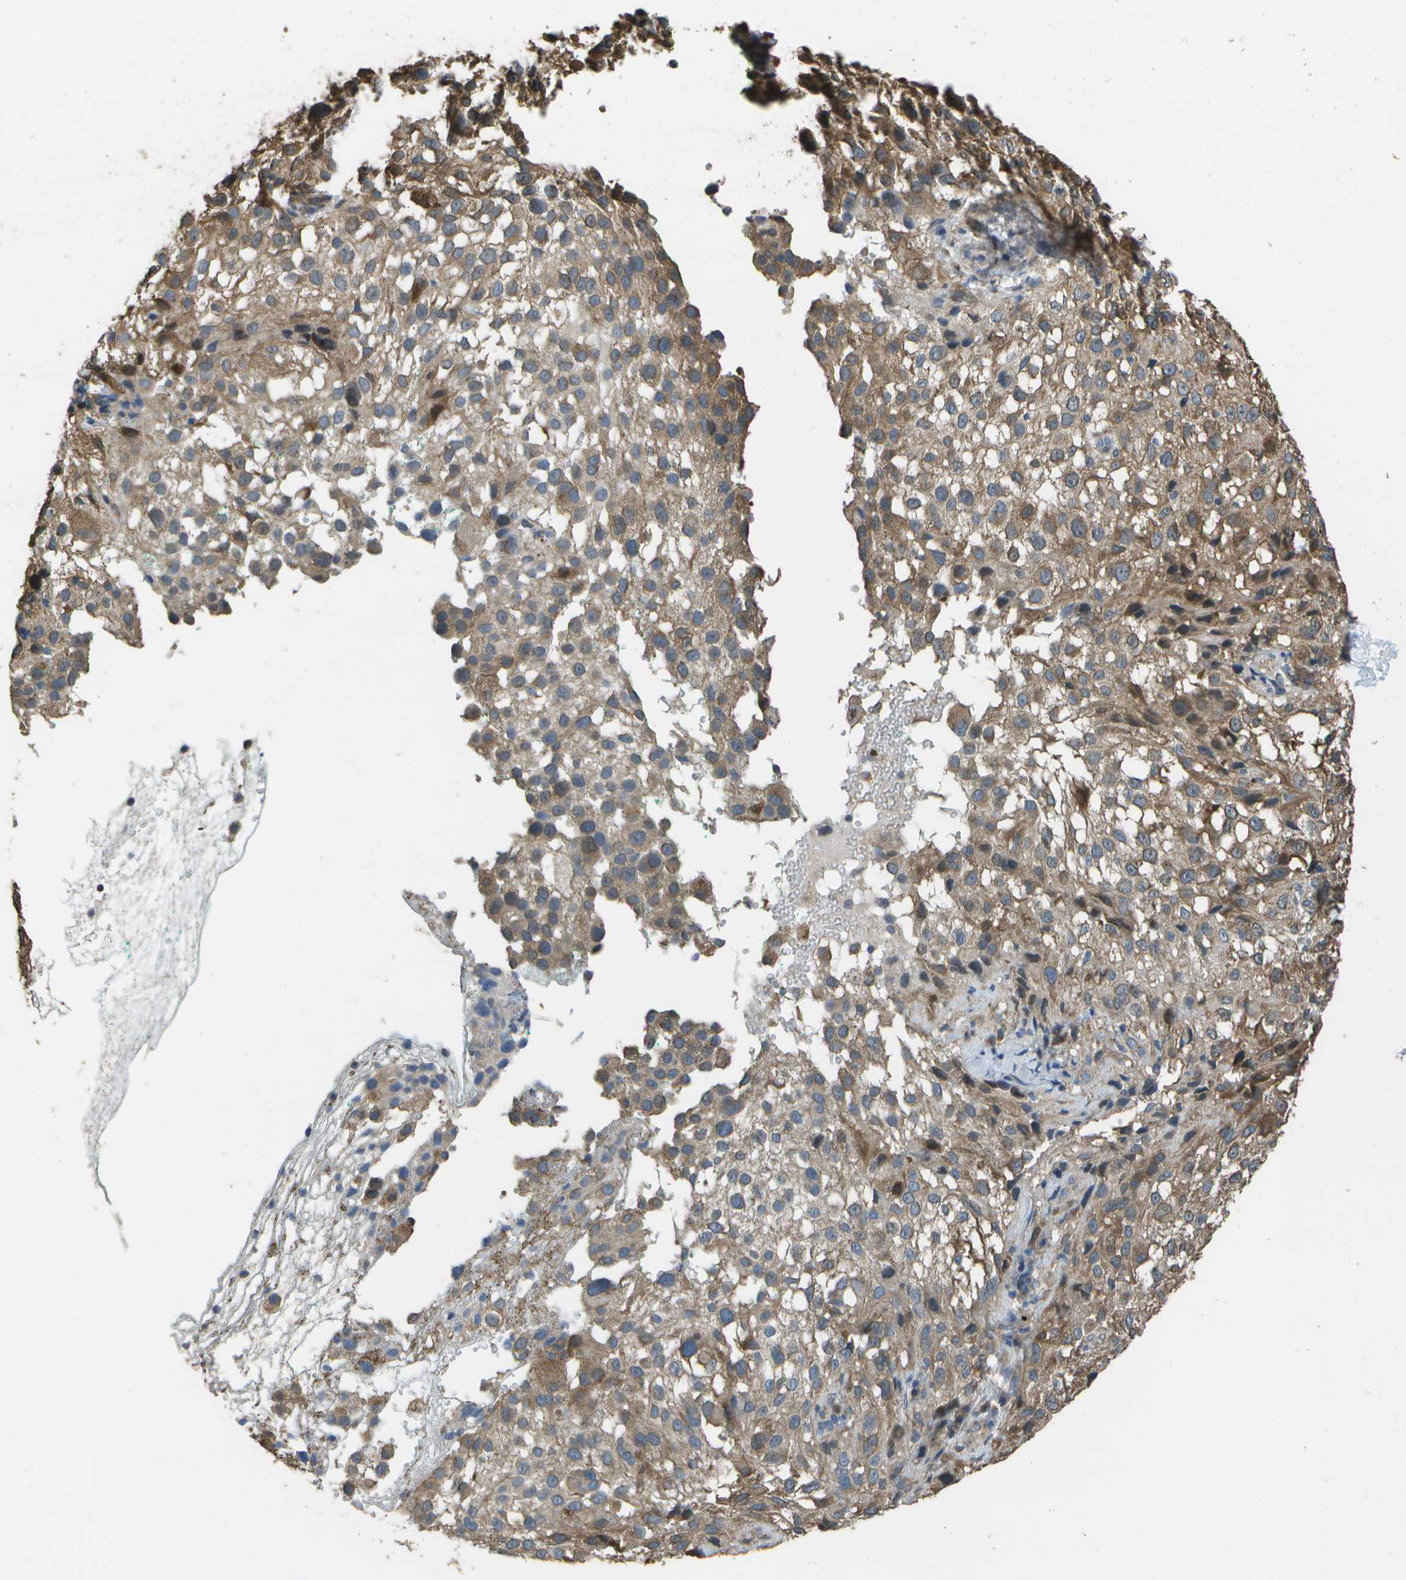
{"staining": {"intensity": "moderate", "quantity": ">75%", "location": "cytoplasmic/membranous"}, "tissue": "melanoma", "cell_type": "Tumor cells", "image_type": "cancer", "snomed": [{"axis": "morphology", "description": "Necrosis, NOS"}, {"axis": "morphology", "description": "Malignant melanoma, NOS"}, {"axis": "topography", "description": "Skin"}], "caption": "Melanoma stained for a protein shows moderate cytoplasmic/membranous positivity in tumor cells.", "gene": "CLNS1A", "patient": {"sex": "female", "age": 87}}